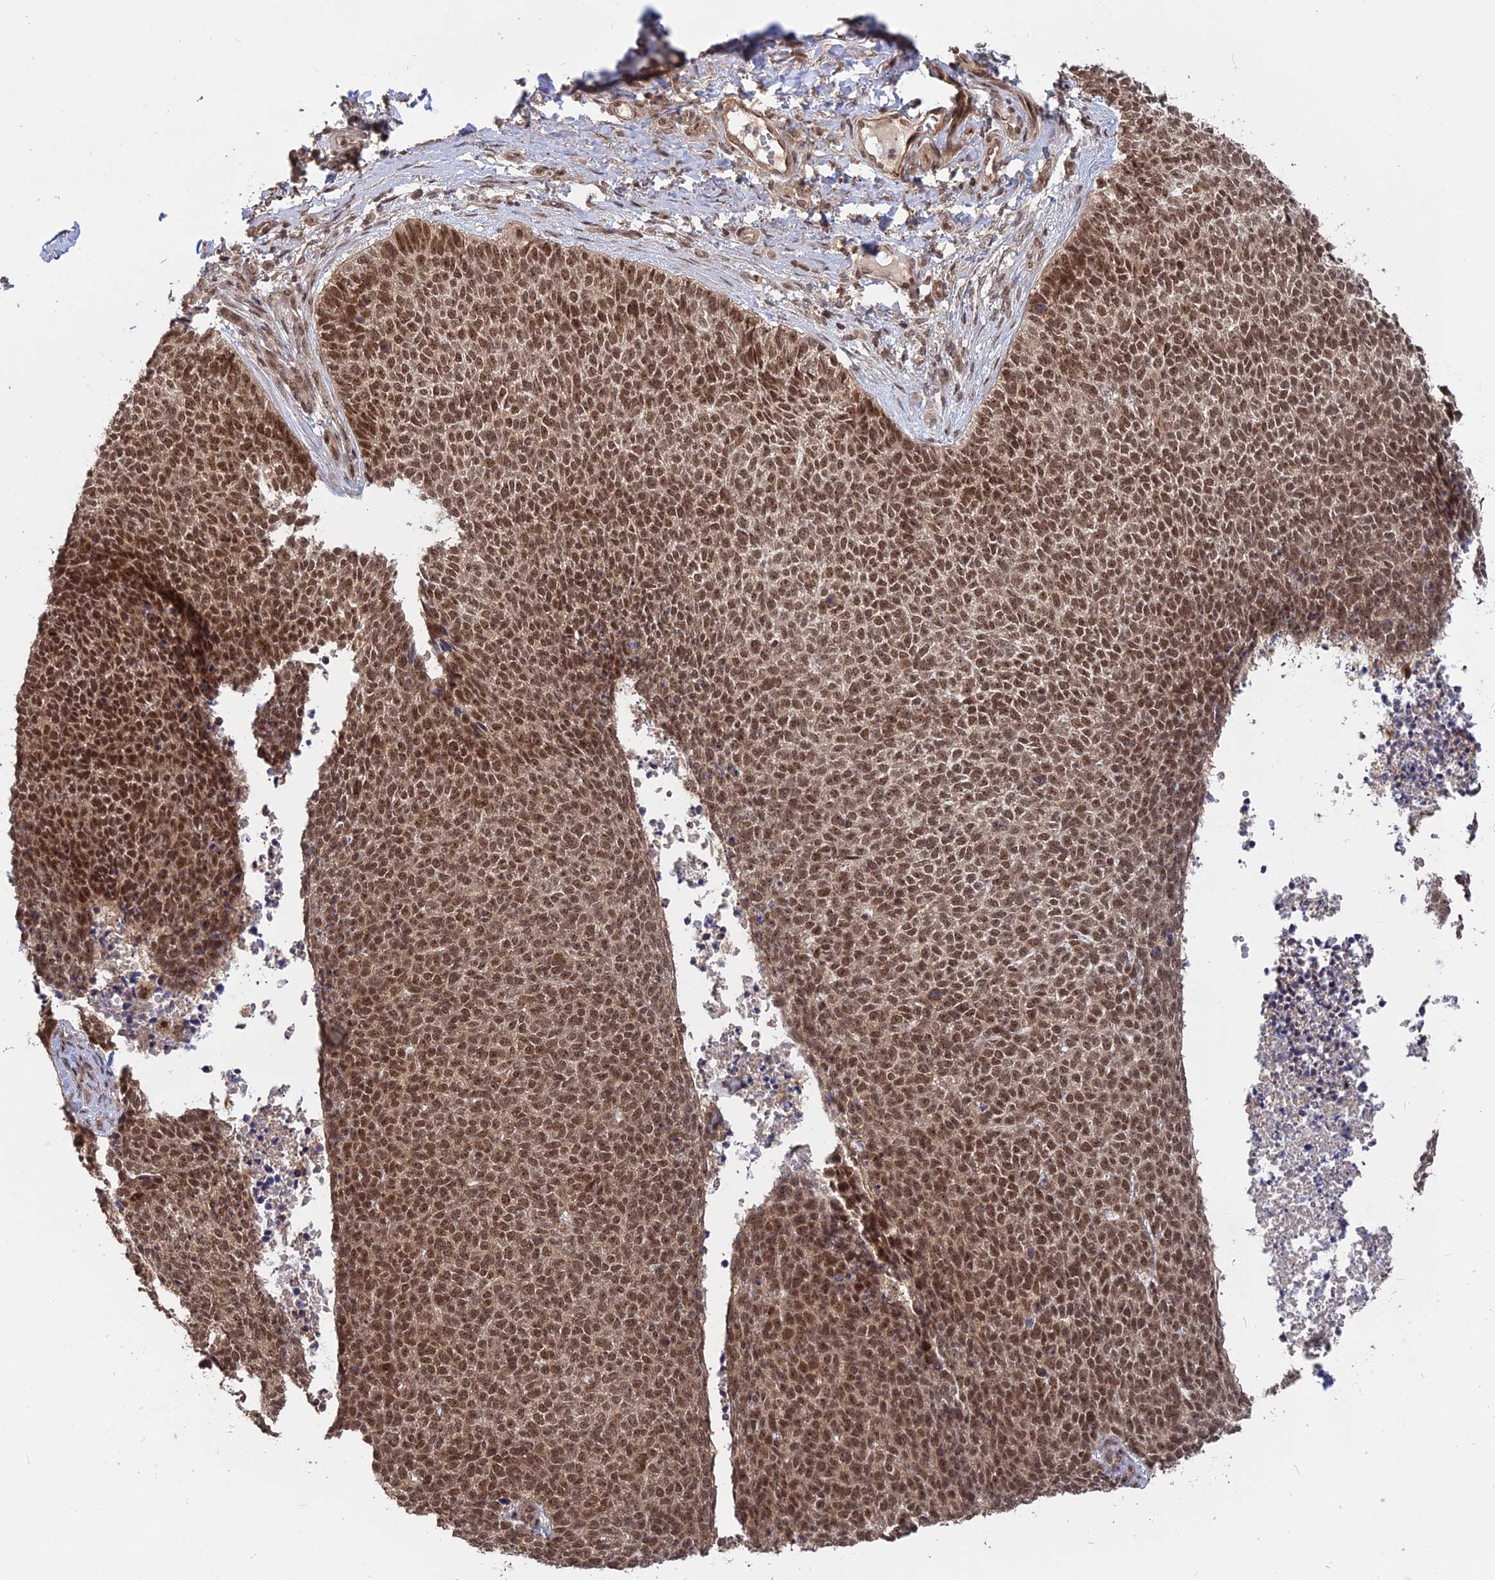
{"staining": {"intensity": "moderate", "quantity": ">75%", "location": "nuclear"}, "tissue": "skin cancer", "cell_type": "Tumor cells", "image_type": "cancer", "snomed": [{"axis": "morphology", "description": "Basal cell carcinoma"}, {"axis": "topography", "description": "Skin"}], "caption": "Immunohistochemistry (DAB (3,3'-diaminobenzidine)) staining of skin basal cell carcinoma demonstrates moderate nuclear protein positivity in about >75% of tumor cells.", "gene": "PKIG", "patient": {"sex": "female", "age": 84}}